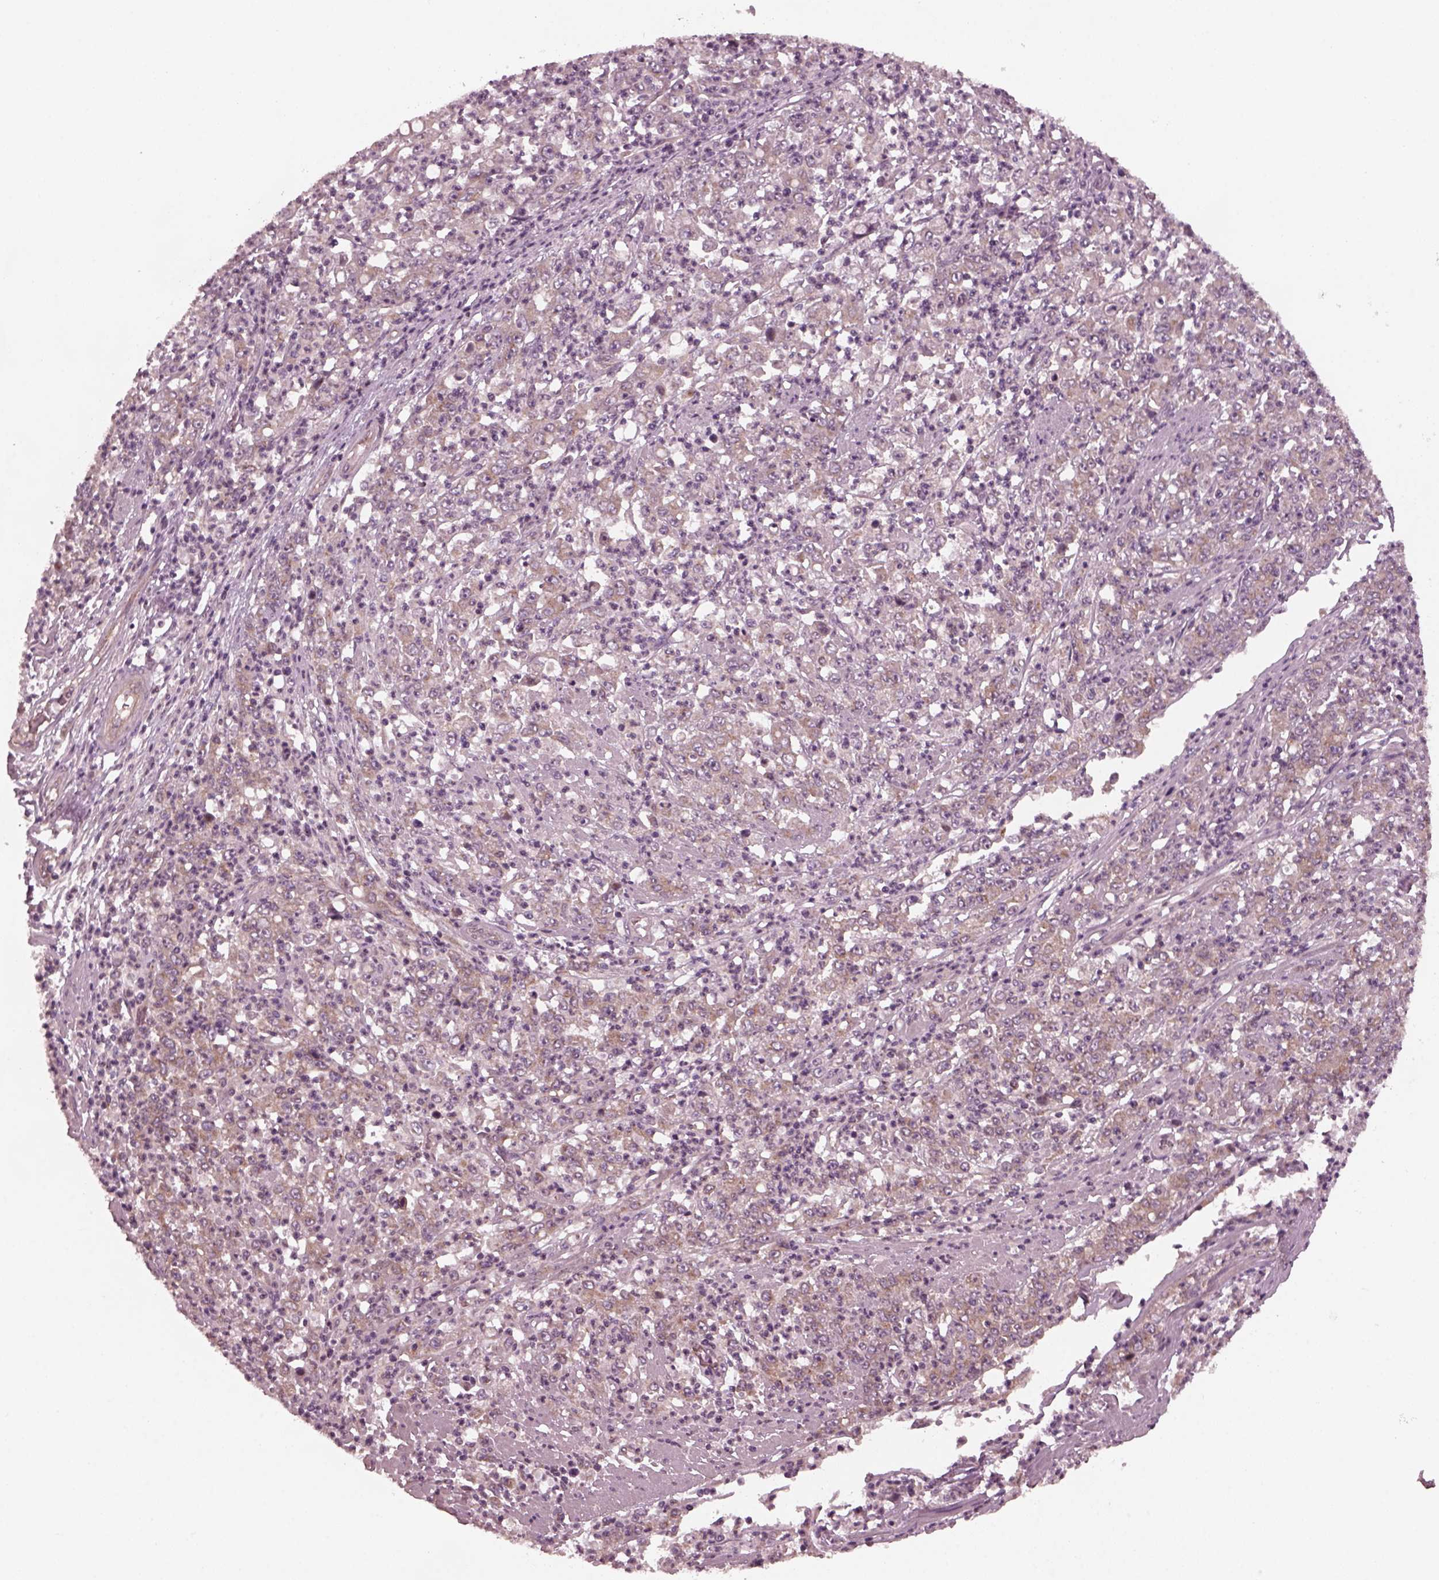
{"staining": {"intensity": "moderate", "quantity": ">75%", "location": "cytoplasmic/membranous"}, "tissue": "stomach cancer", "cell_type": "Tumor cells", "image_type": "cancer", "snomed": [{"axis": "morphology", "description": "Adenocarcinoma, NOS"}, {"axis": "topography", "description": "Stomach, lower"}], "caption": "A photomicrograph of human stomach cancer stained for a protein demonstrates moderate cytoplasmic/membranous brown staining in tumor cells.", "gene": "TUBG1", "patient": {"sex": "female", "age": 71}}